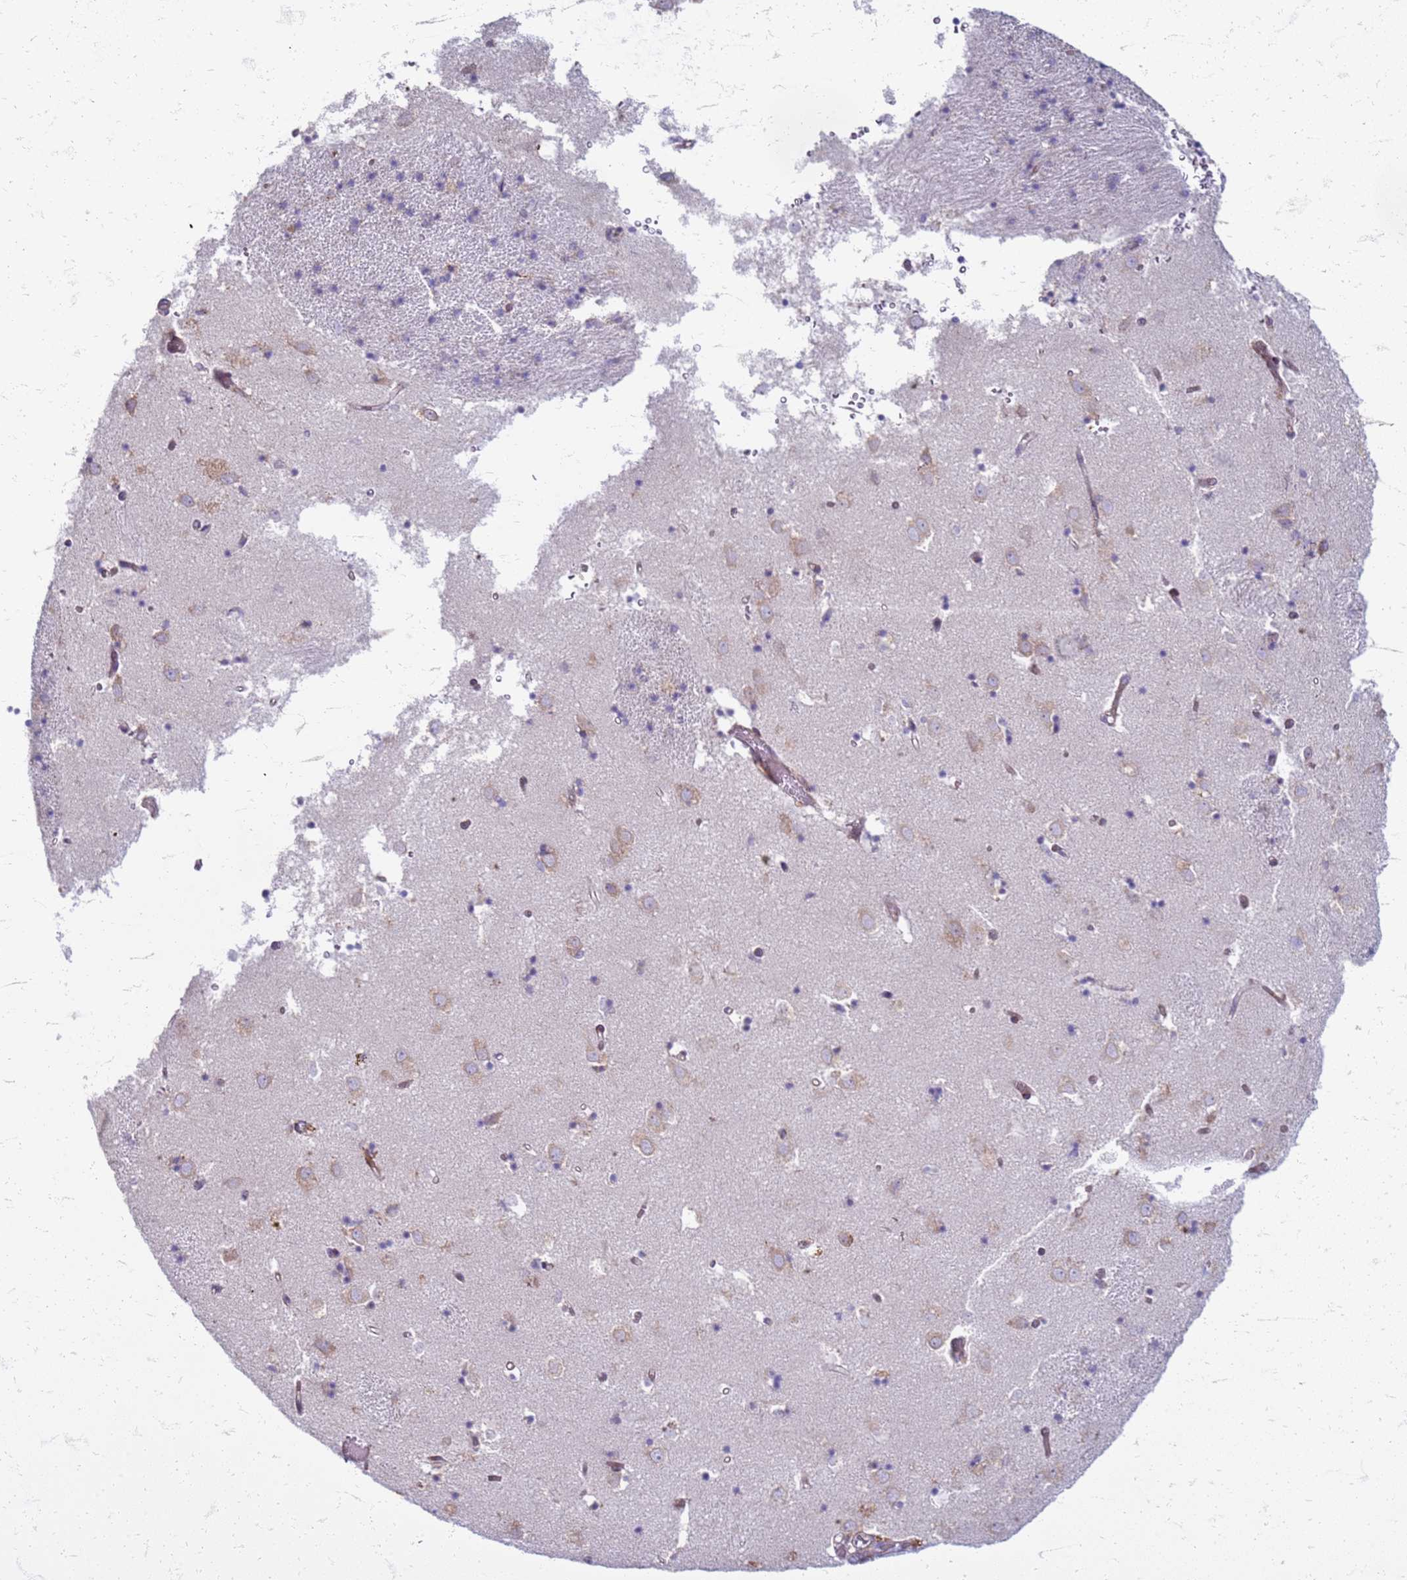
{"staining": {"intensity": "negative", "quantity": "none", "location": "none"}, "tissue": "caudate", "cell_type": "Glial cells", "image_type": "normal", "snomed": [{"axis": "morphology", "description": "Normal tissue, NOS"}, {"axis": "topography", "description": "Lateral ventricle wall"}], "caption": "Glial cells show no significant protein expression in unremarkable caudate. (Stains: DAB IHC with hematoxylin counter stain, Microscopy: brightfield microscopy at high magnification).", "gene": "PDK3", "patient": {"sex": "male", "age": 70}}